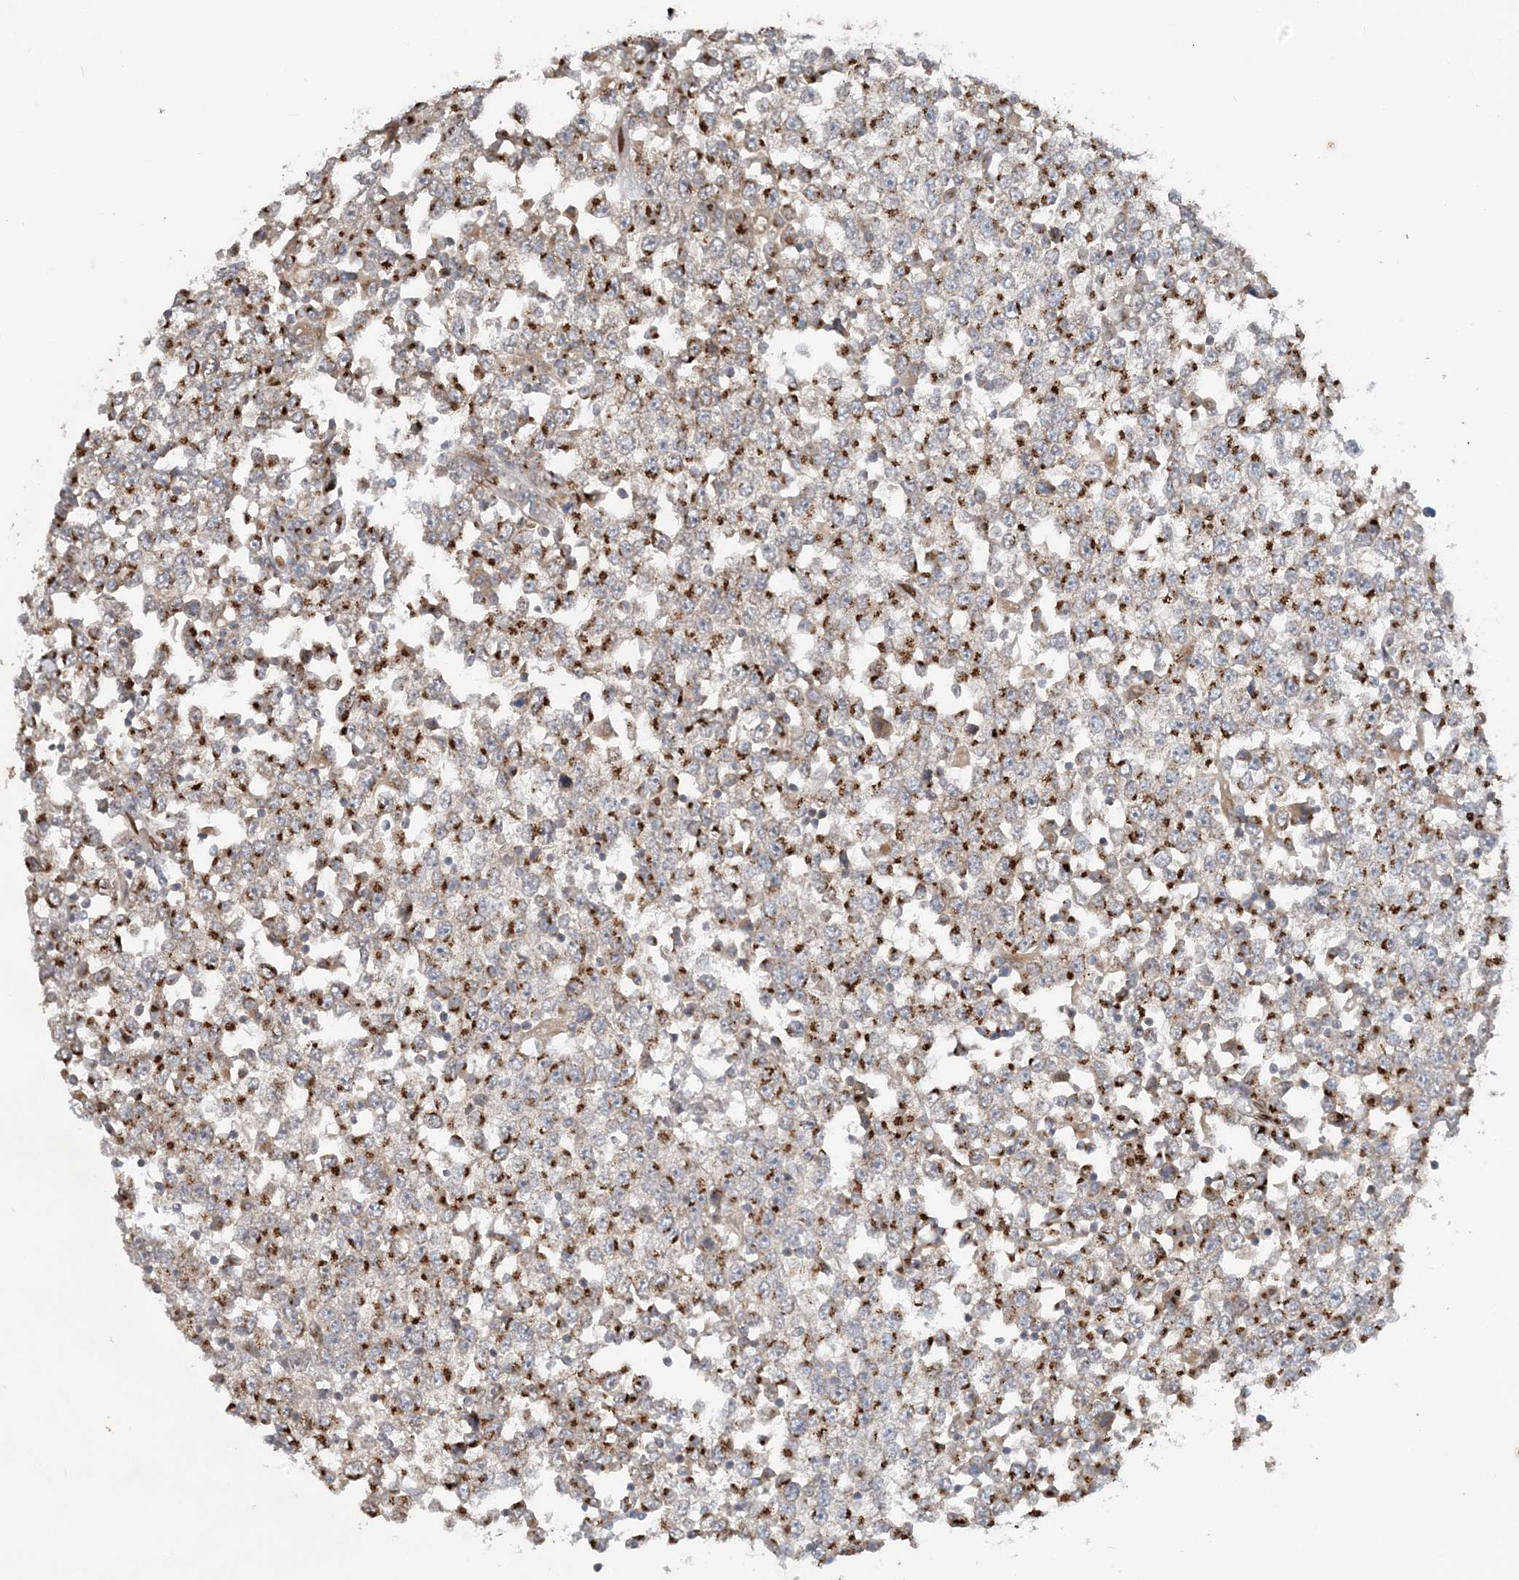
{"staining": {"intensity": "strong", "quantity": "25%-75%", "location": "cytoplasmic/membranous"}, "tissue": "testis cancer", "cell_type": "Tumor cells", "image_type": "cancer", "snomed": [{"axis": "morphology", "description": "Seminoma, NOS"}, {"axis": "topography", "description": "Testis"}], "caption": "Approximately 25%-75% of tumor cells in seminoma (testis) demonstrate strong cytoplasmic/membranous protein positivity as visualized by brown immunohistochemical staining.", "gene": "SLC35A2", "patient": {"sex": "male", "age": 65}}